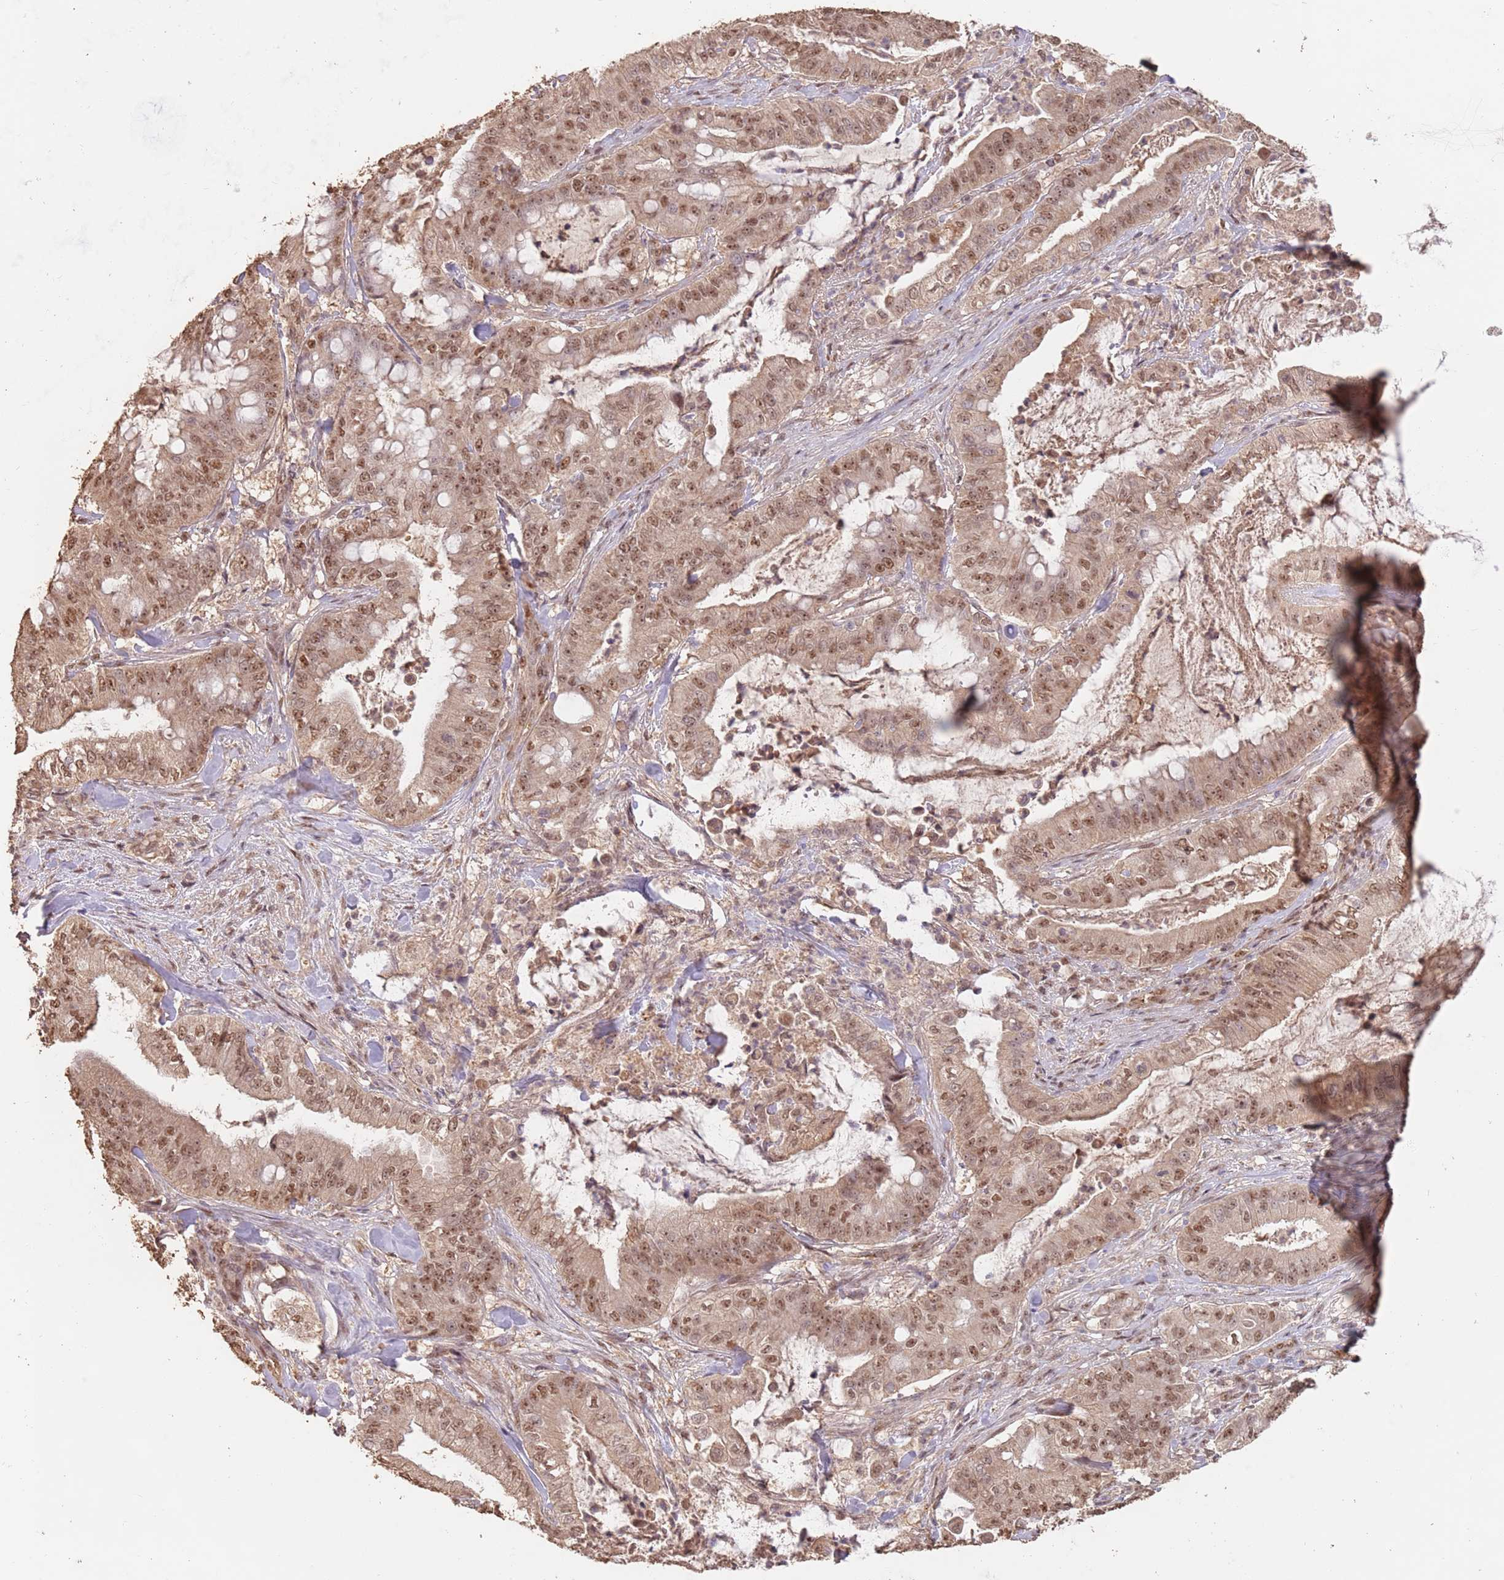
{"staining": {"intensity": "moderate", "quantity": ">75%", "location": "nuclear"}, "tissue": "pancreatic cancer", "cell_type": "Tumor cells", "image_type": "cancer", "snomed": [{"axis": "morphology", "description": "Adenocarcinoma, NOS"}, {"axis": "topography", "description": "Pancreas"}], "caption": "Pancreatic cancer (adenocarcinoma) stained for a protein (brown) demonstrates moderate nuclear positive positivity in about >75% of tumor cells.", "gene": "RFXANK", "patient": {"sex": "male", "age": 71}}